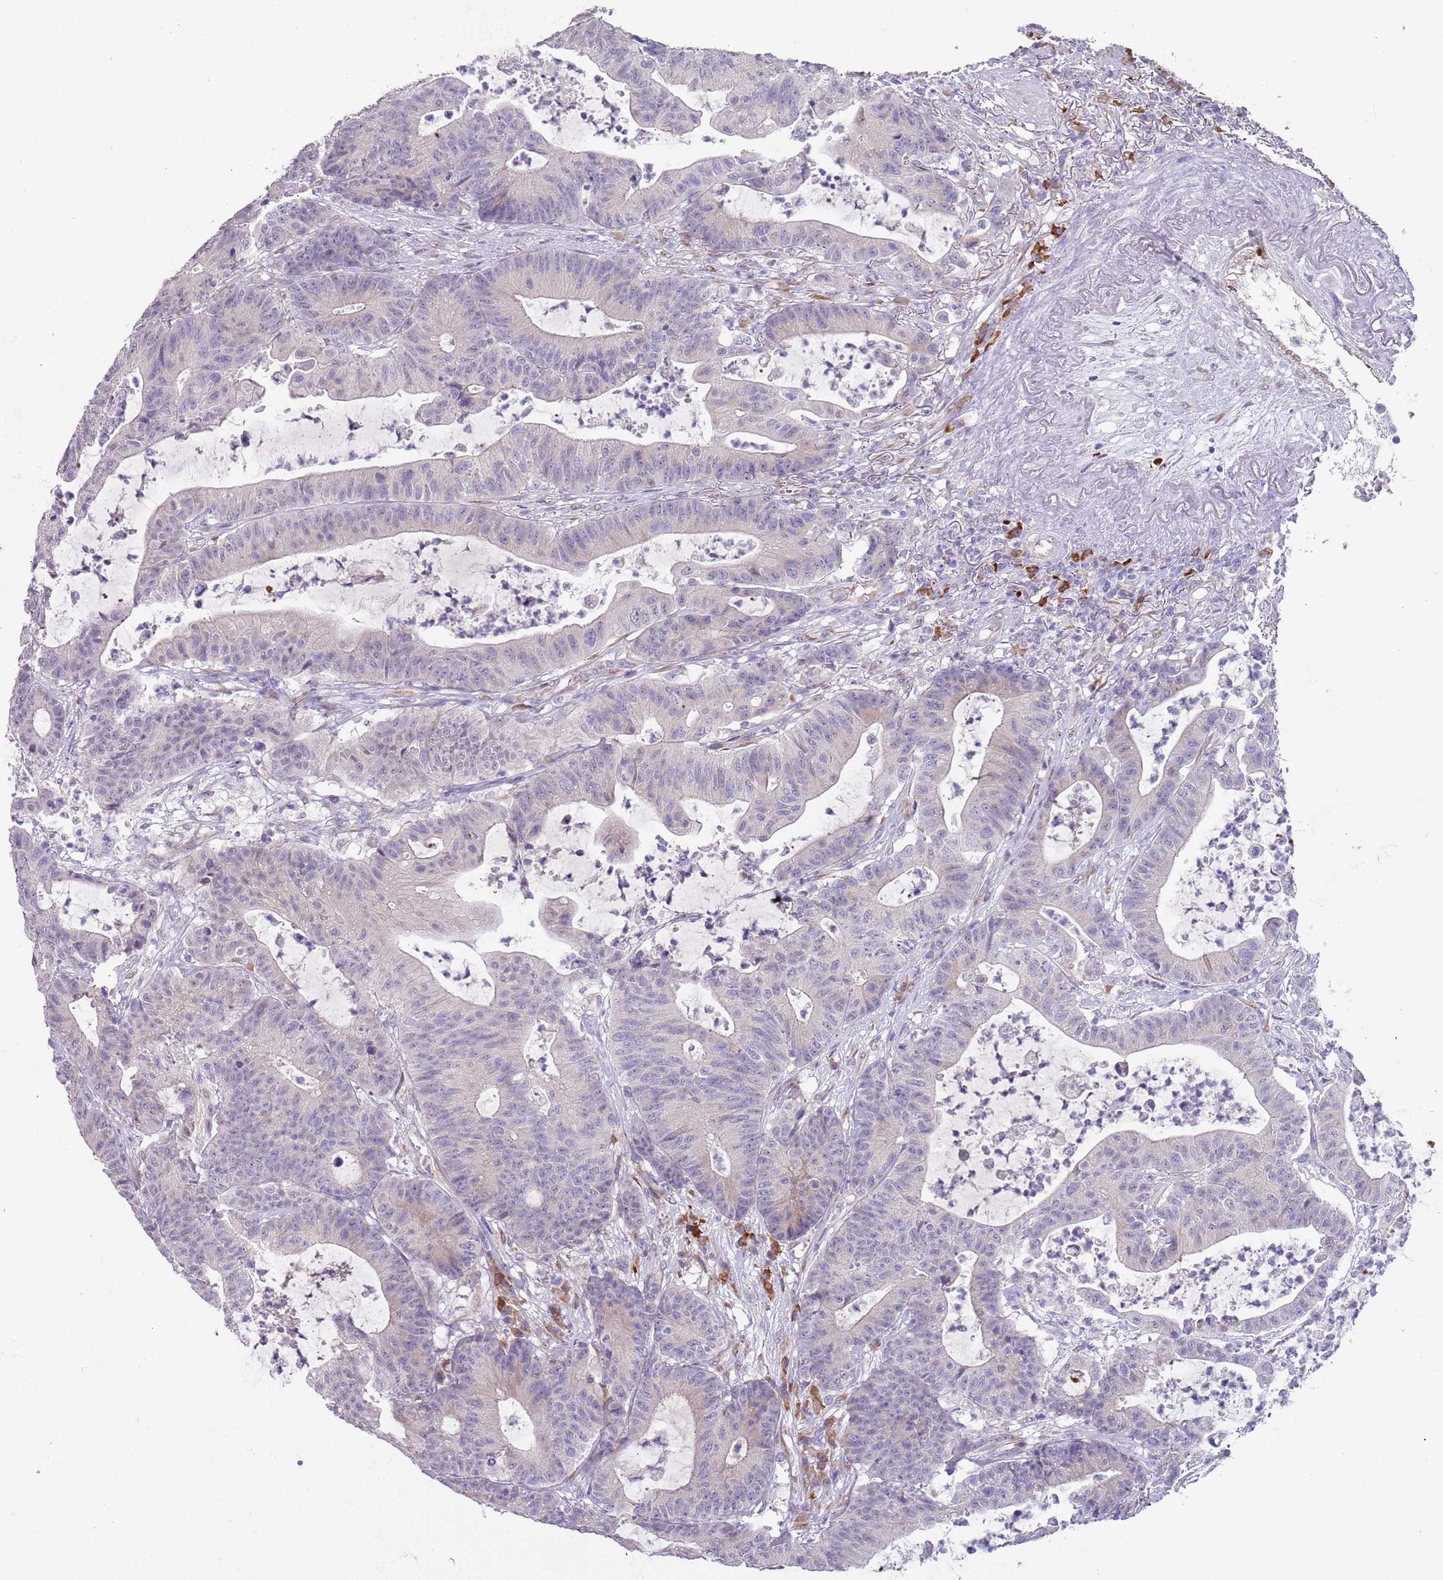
{"staining": {"intensity": "negative", "quantity": "none", "location": "none"}, "tissue": "colorectal cancer", "cell_type": "Tumor cells", "image_type": "cancer", "snomed": [{"axis": "morphology", "description": "Adenocarcinoma, NOS"}, {"axis": "topography", "description": "Colon"}], "caption": "Colorectal adenocarcinoma stained for a protein using immunohistochemistry (IHC) exhibits no positivity tumor cells.", "gene": "TNRC6C", "patient": {"sex": "female", "age": 84}}